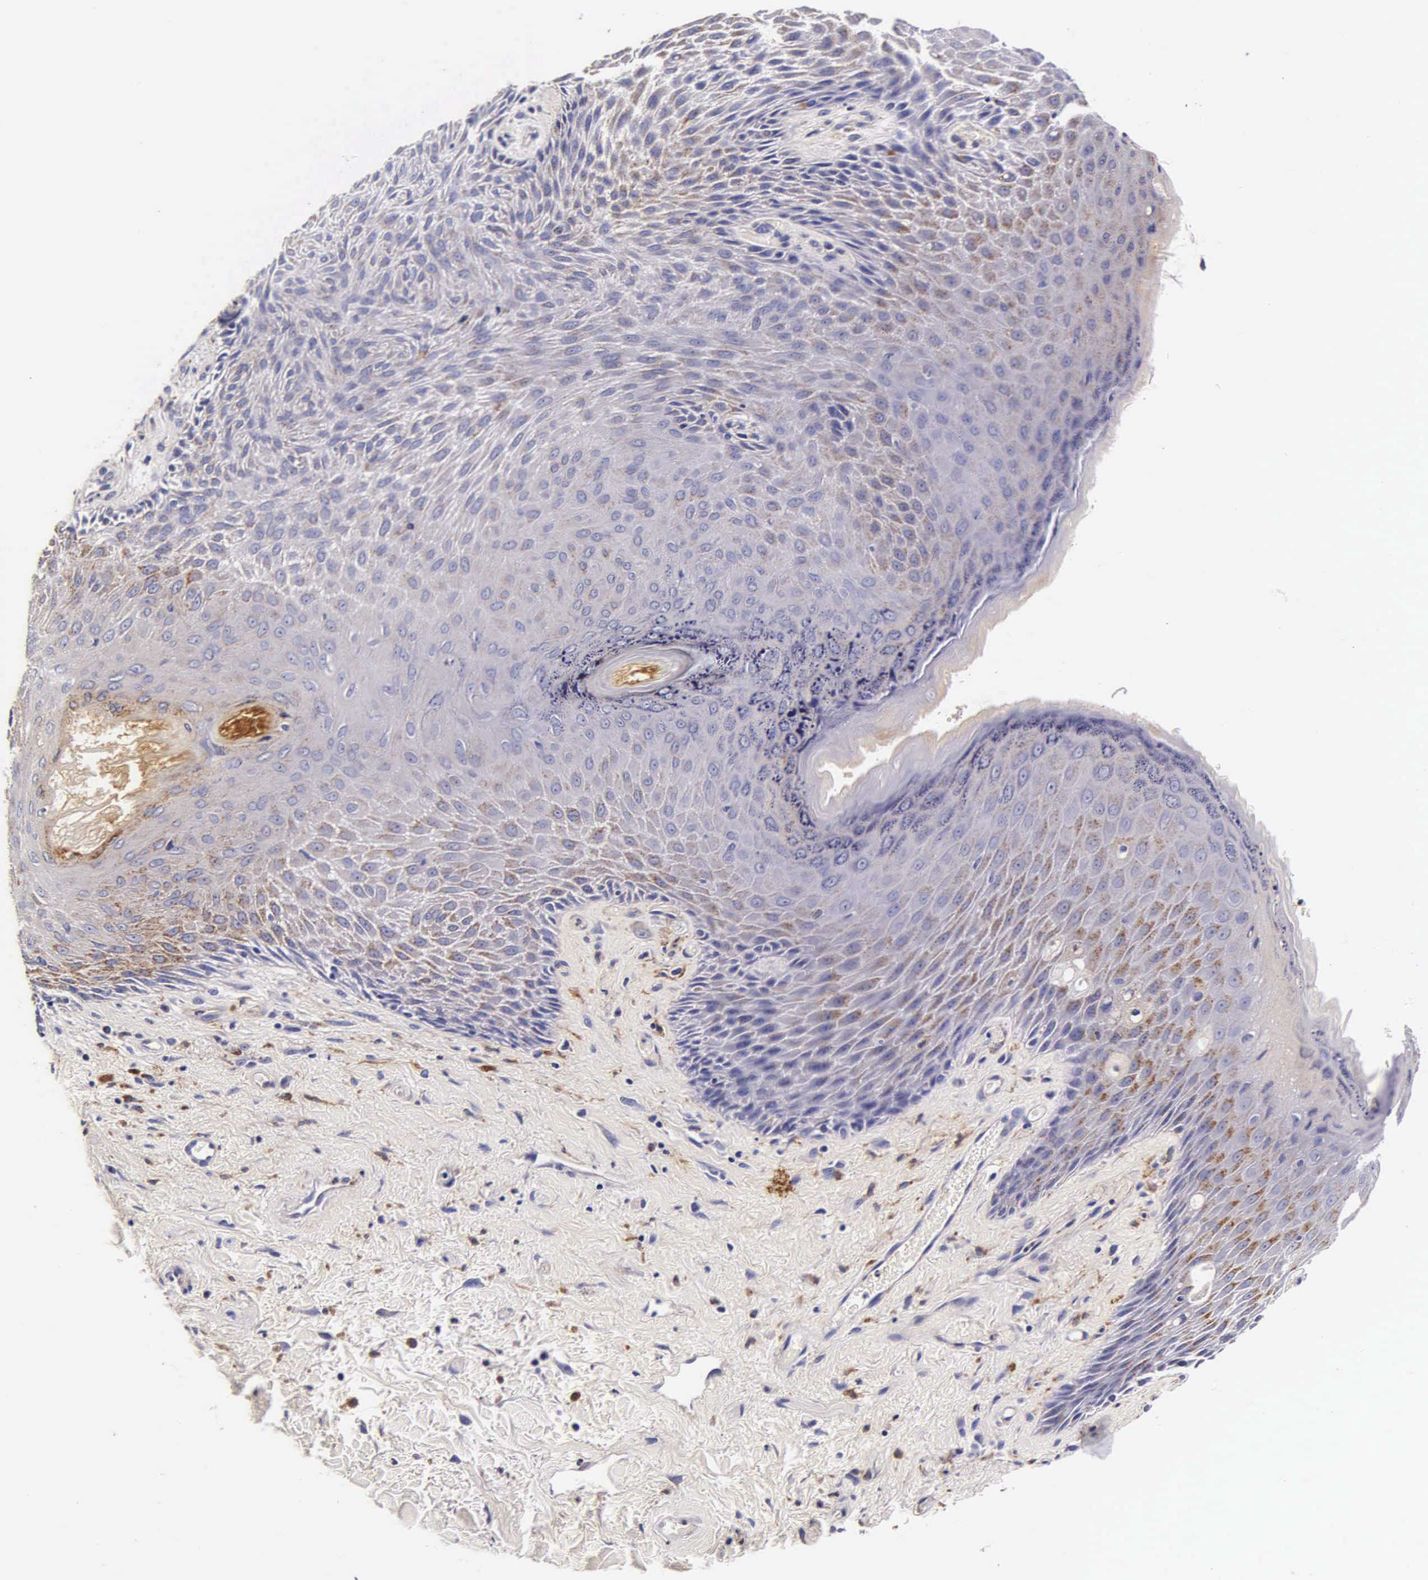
{"staining": {"intensity": "weak", "quantity": "<25%", "location": "cytoplasmic/membranous"}, "tissue": "skin", "cell_type": "Epidermal cells", "image_type": "normal", "snomed": [{"axis": "morphology", "description": "Normal tissue, NOS"}, {"axis": "topography", "description": "Anal"}], "caption": "The histopathology image shows no staining of epidermal cells in normal skin. (DAB IHC, high magnification).", "gene": "CTSB", "patient": {"sex": "male", "age": 78}}